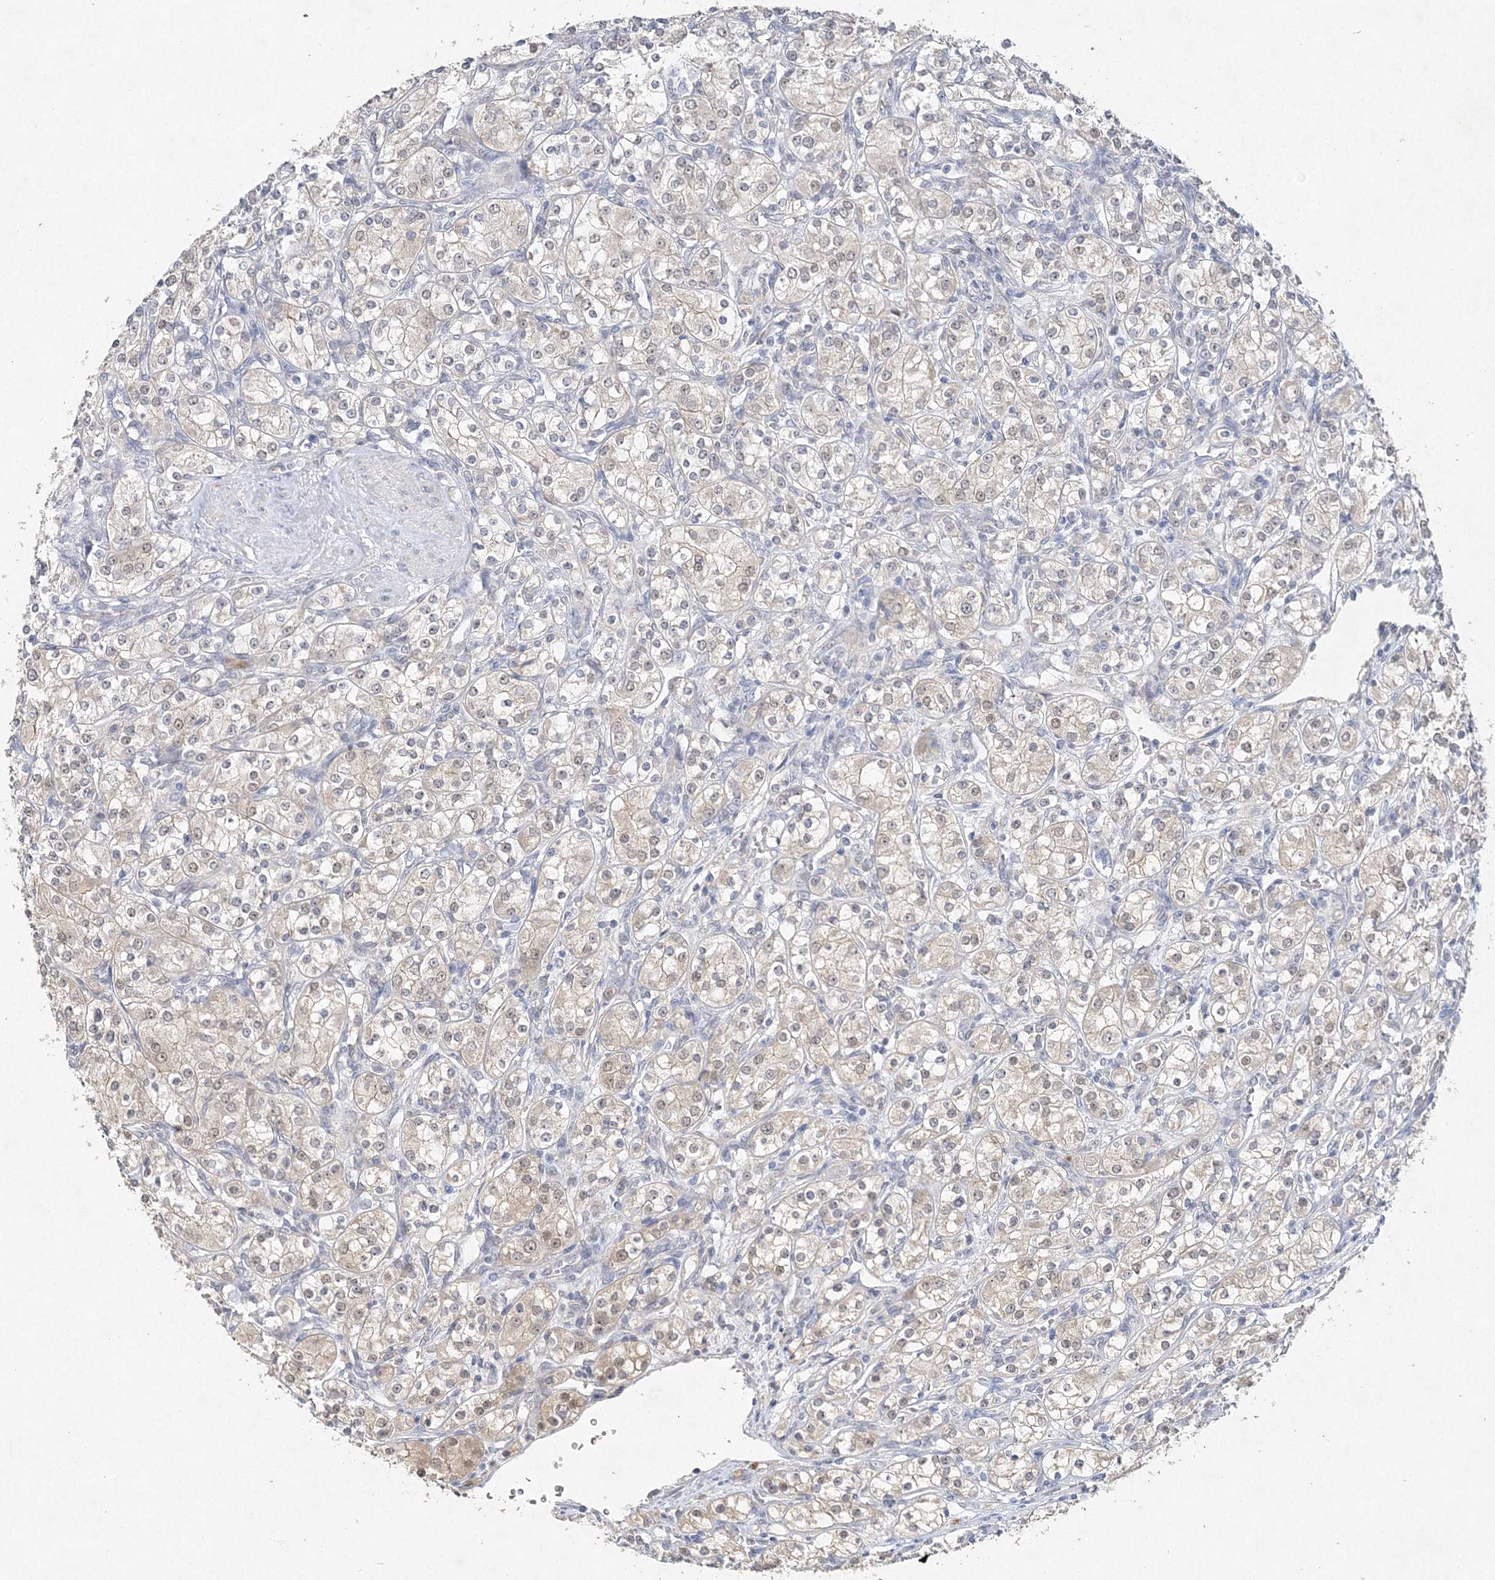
{"staining": {"intensity": "weak", "quantity": "25%-75%", "location": "cytoplasmic/membranous,nuclear"}, "tissue": "renal cancer", "cell_type": "Tumor cells", "image_type": "cancer", "snomed": [{"axis": "morphology", "description": "Adenocarcinoma, NOS"}, {"axis": "topography", "description": "Kidney"}], "caption": "An IHC photomicrograph of neoplastic tissue is shown. Protein staining in brown labels weak cytoplasmic/membranous and nuclear positivity in renal cancer within tumor cells. Ihc stains the protein of interest in brown and the nuclei are stained blue.", "gene": "MAT2B", "patient": {"sex": "male", "age": 77}}